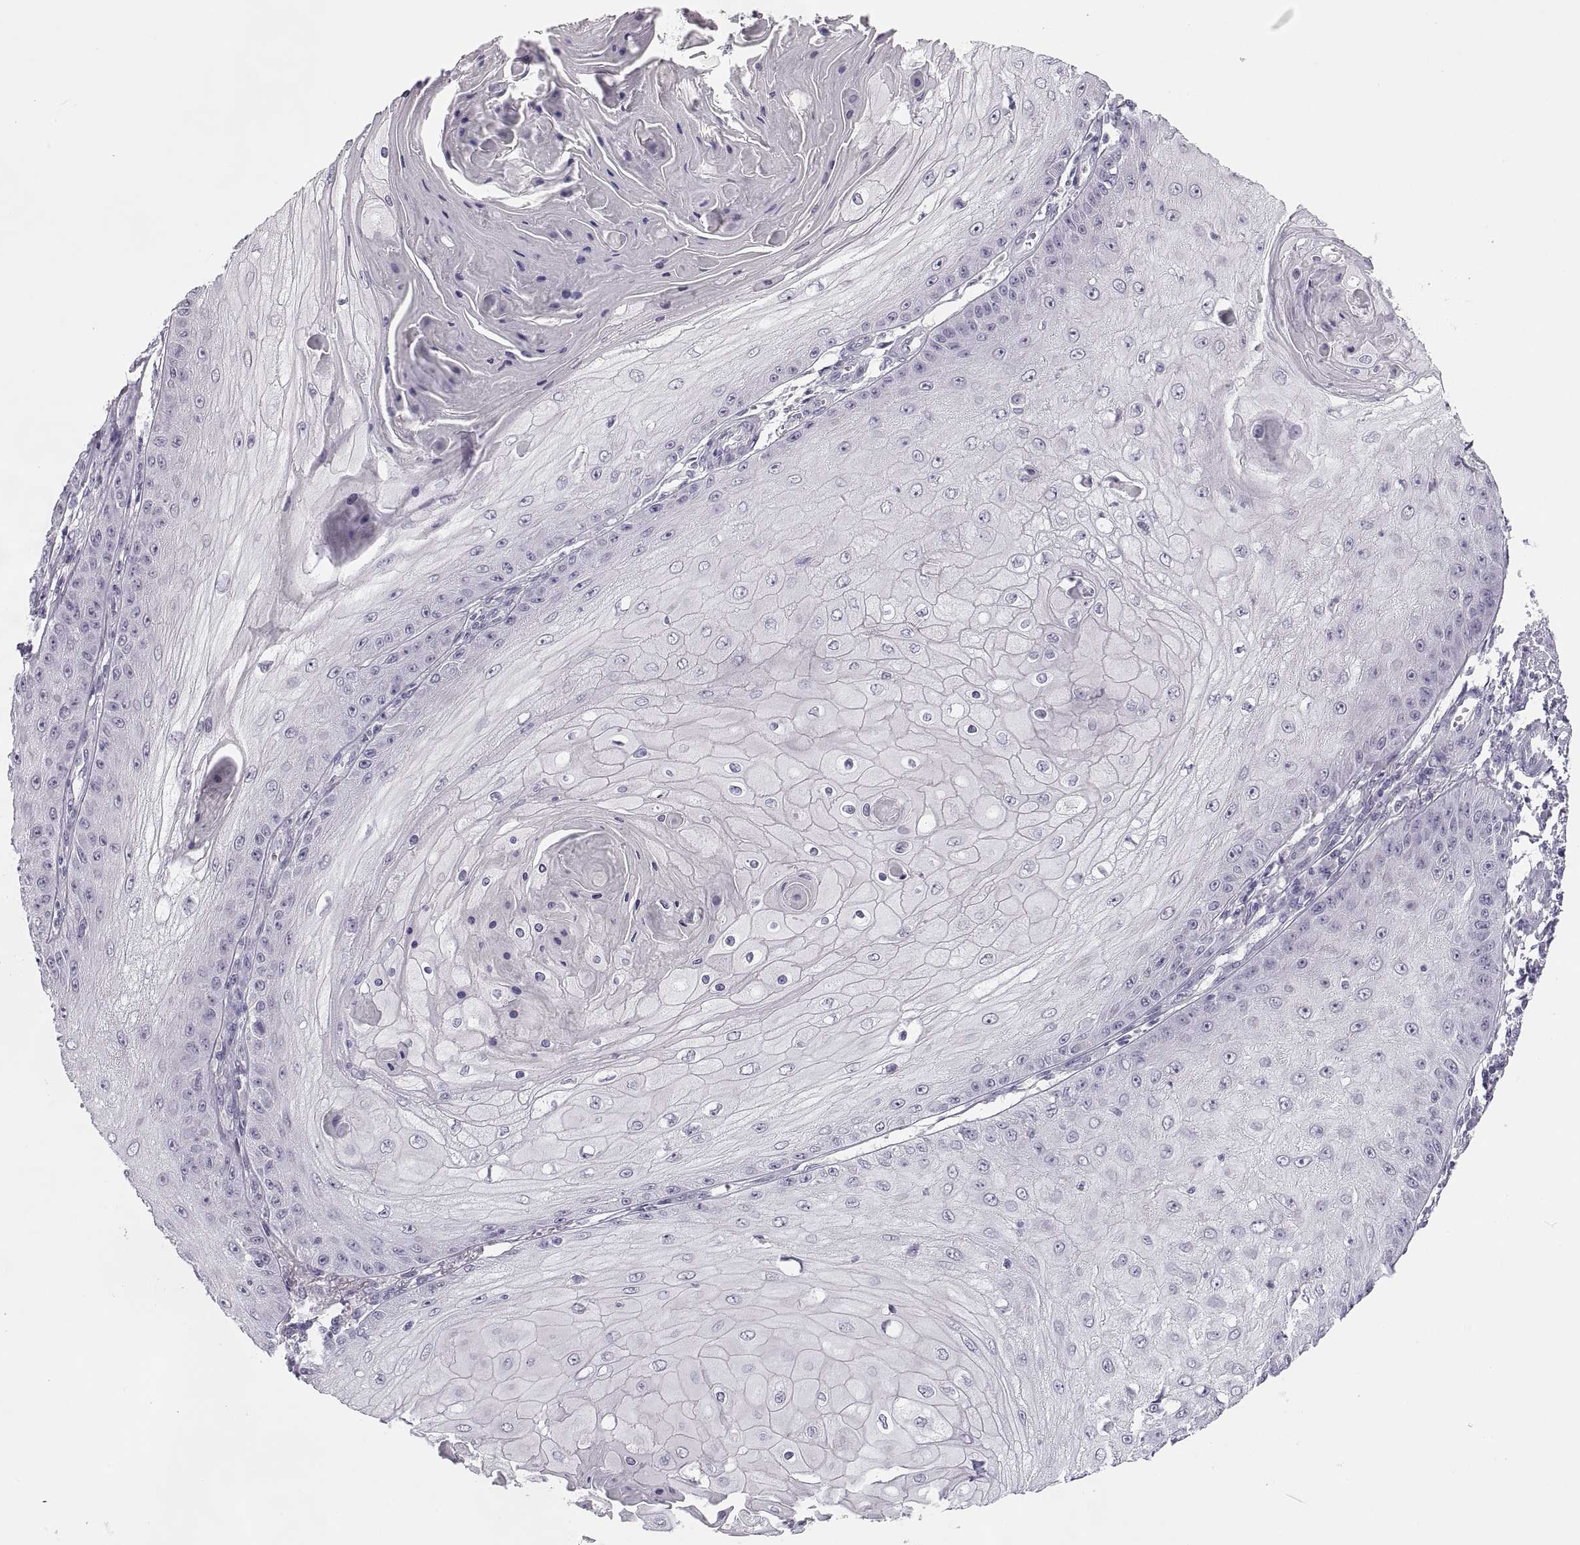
{"staining": {"intensity": "negative", "quantity": "none", "location": "none"}, "tissue": "skin cancer", "cell_type": "Tumor cells", "image_type": "cancer", "snomed": [{"axis": "morphology", "description": "Squamous cell carcinoma, NOS"}, {"axis": "topography", "description": "Skin"}], "caption": "Human squamous cell carcinoma (skin) stained for a protein using IHC reveals no positivity in tumor cells.", "gene": "C3orf22", "patient": {"sex": "male", "age": 70}}